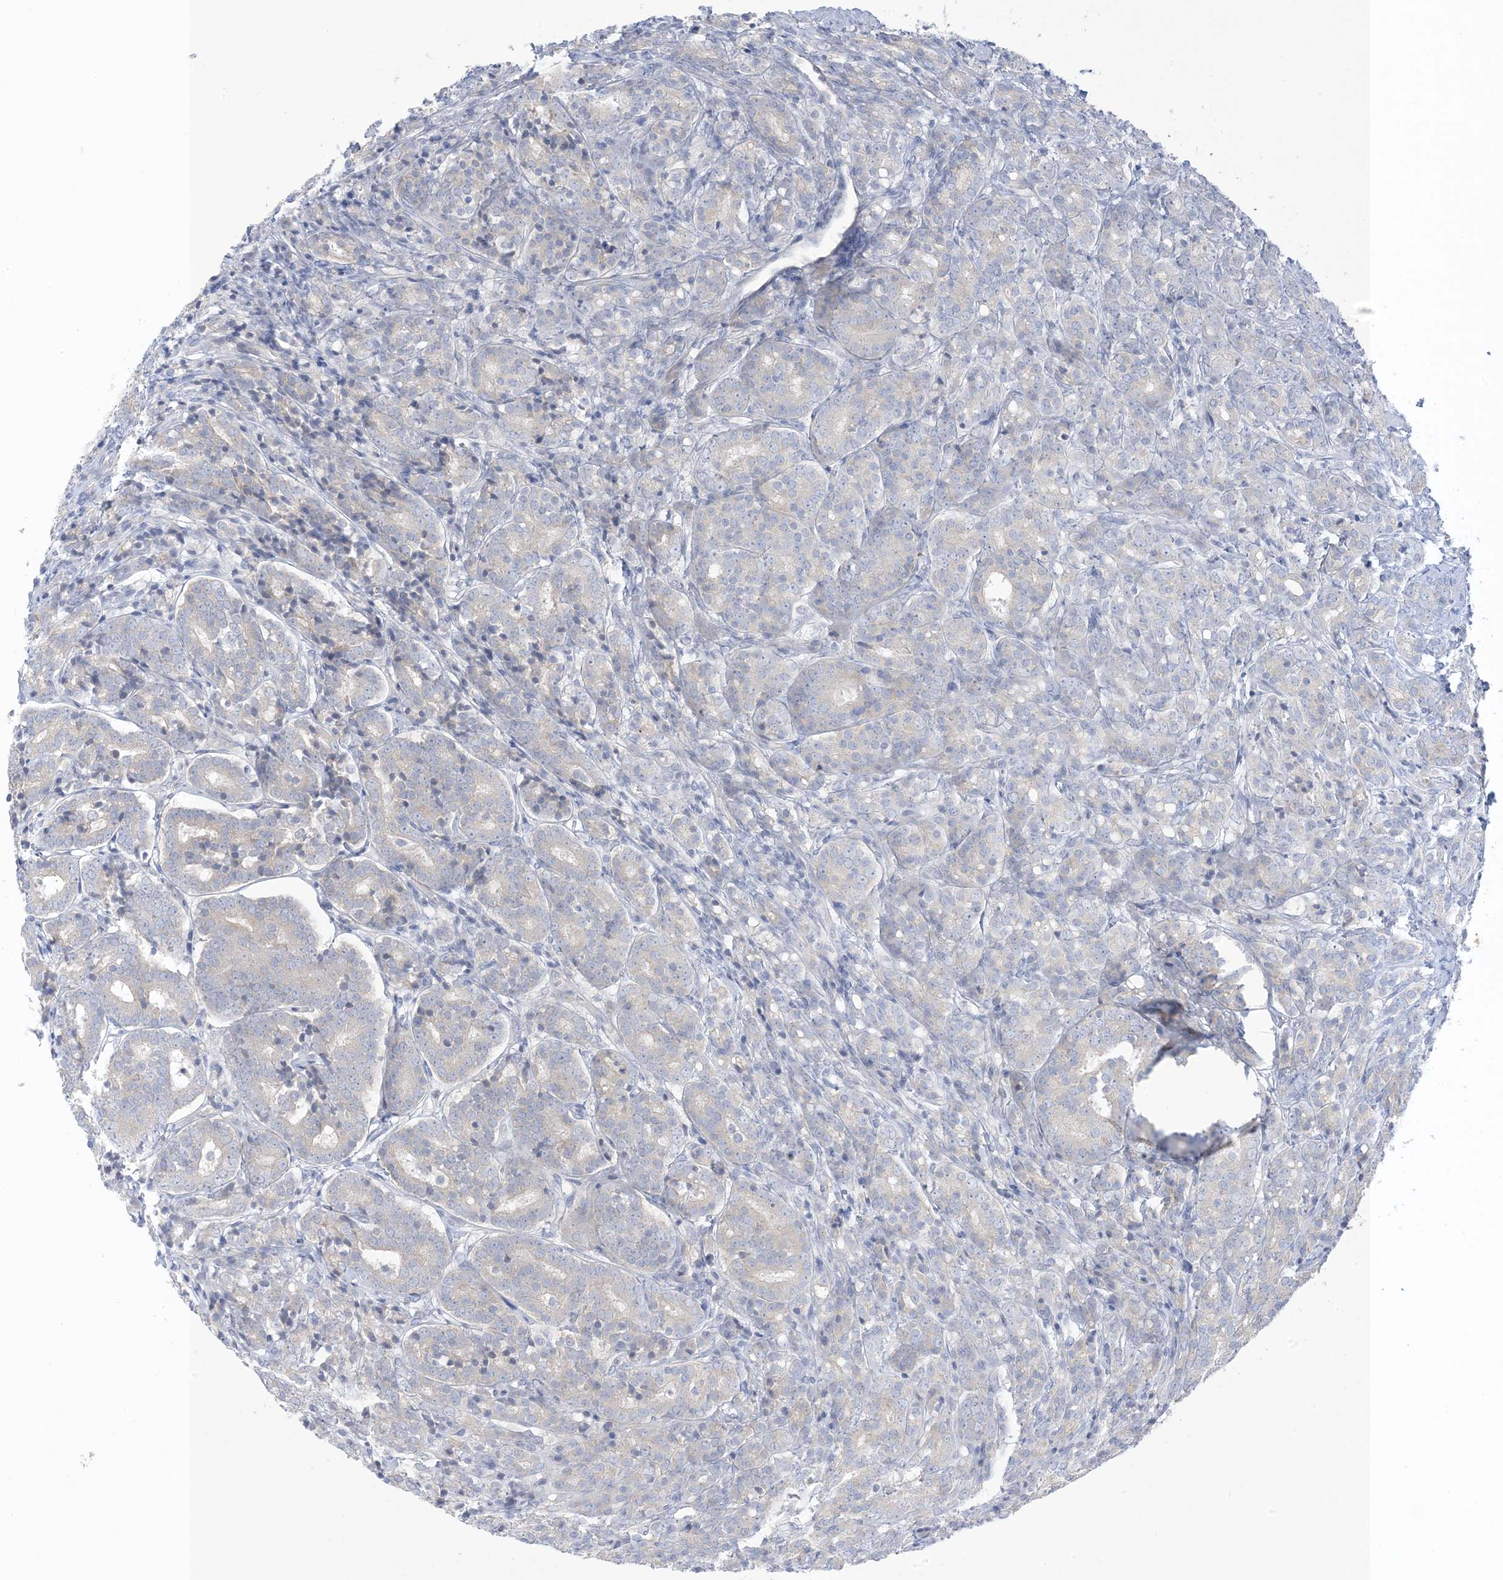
{"staining": {"intensity": "negative", "quantity": "none", "location": "none"}, "tissue": "prostate cancer", "cell_type": "Tumor cells", "image_type": "cancer", "snomed": [{"axis": "morphology", "description": "Adenocarcinoma, High grade"}, {"axis": "topography", "description": "Prostate"}], "caption": "A high-resolution micrograph shows immunohistochemistry staining of adenocarcinoma (high-grade) (prostate), which shows no significant positivity in tumor cells. (Immunohistochemistry (ihc), brightfield microscopy, high magnification).", "gene": "XIRP2", "patient": {"sex": "male", "age": 62}}